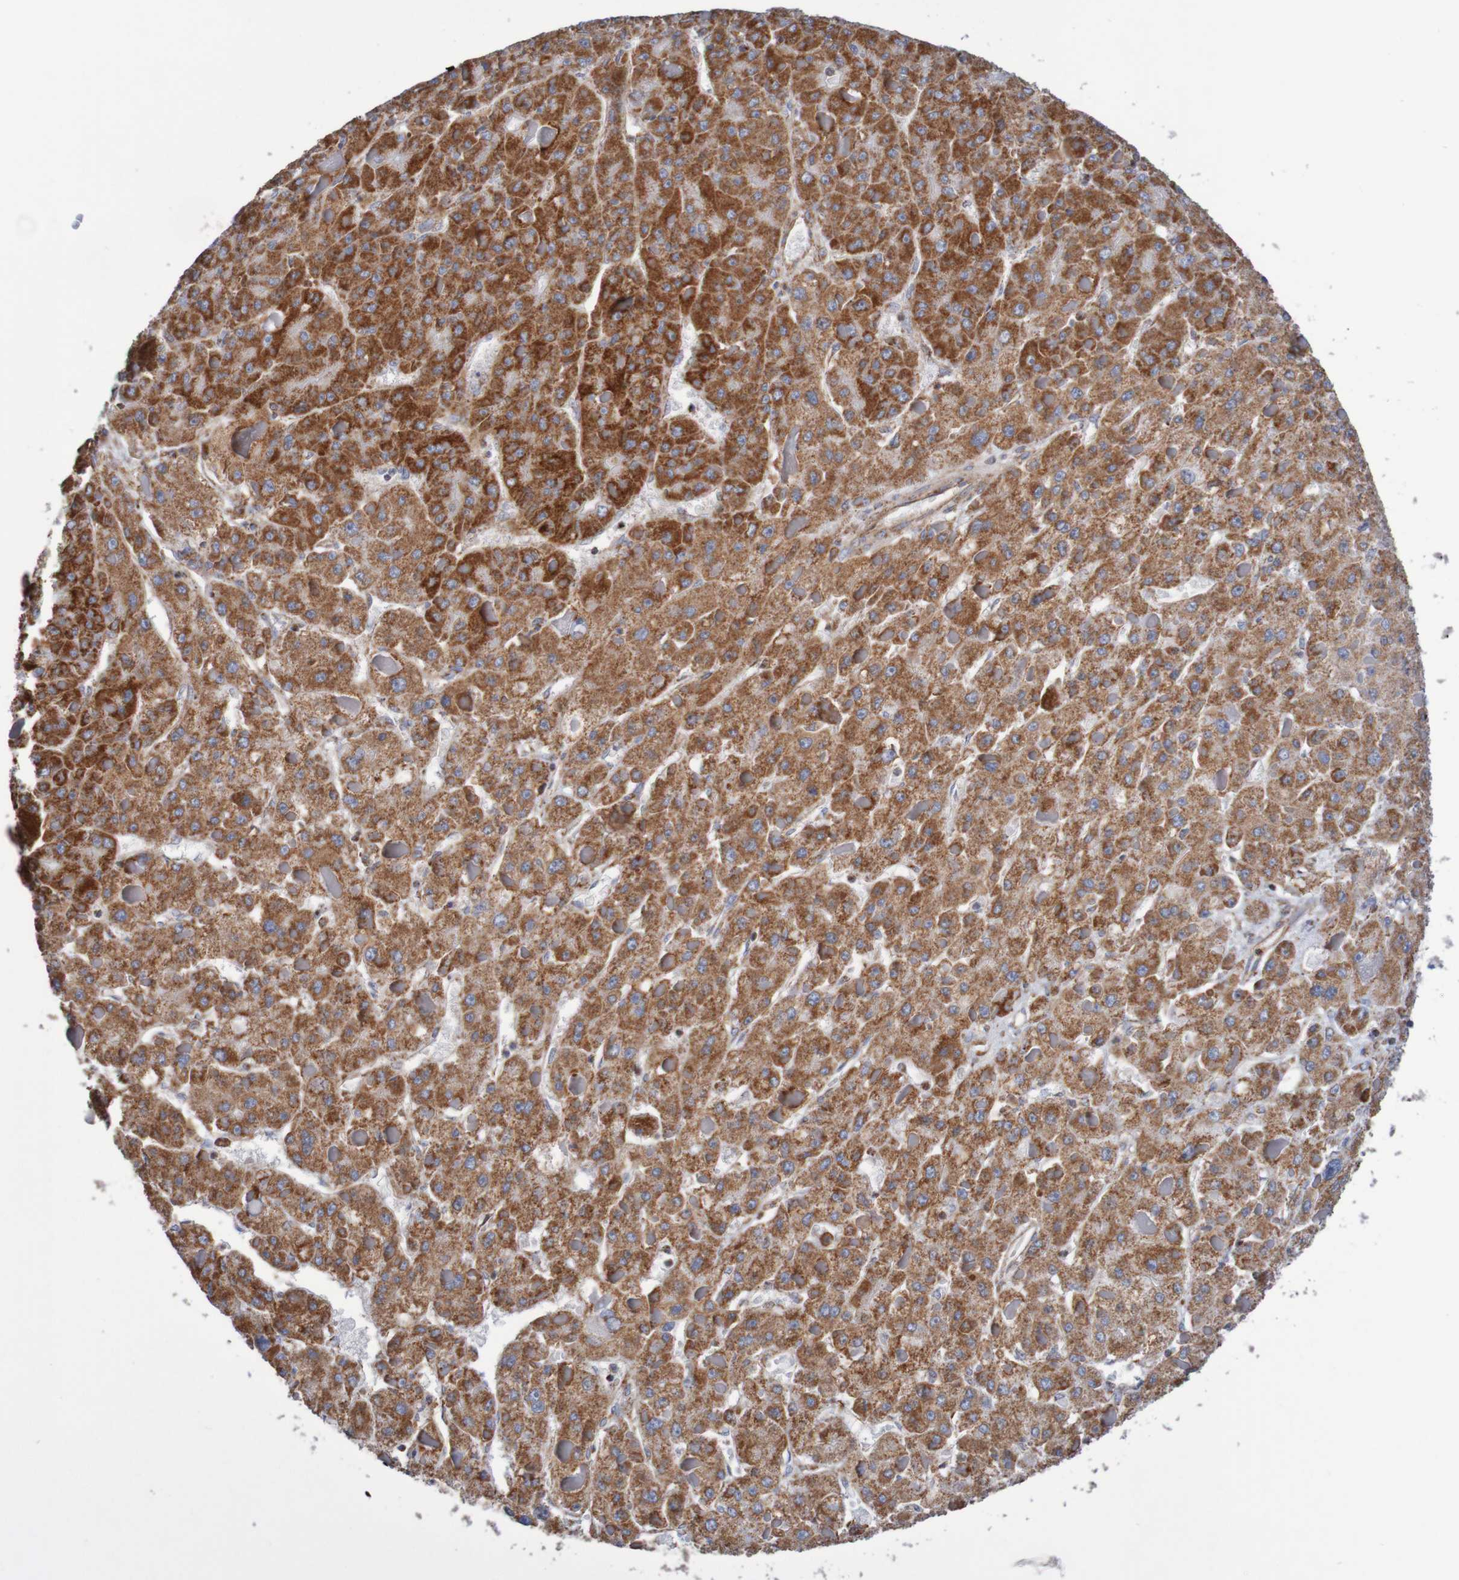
{"staining": {"intensity": "strong", "quantity": ">75%", "location": "cytoplasmic/membranous"}, "tissue": "liver cancer", "cell_type": "Tumor cells", "image_type": "cancer", "snomed": [{"axis": "morphology", "description": "Carcinoma, Hepatocellular, NOS"}, {"axis": "topography", "description": "Liver"}], "caption": "This photomicrograph shows immunohistochemistry staining of hepatocellular carcinoma (liver), with high strong cytoplasmic/membranous staining in approximately >75% of tumor cells.", "gene": "MMEL1", "patient": {"sex": "female", "age": 73}}